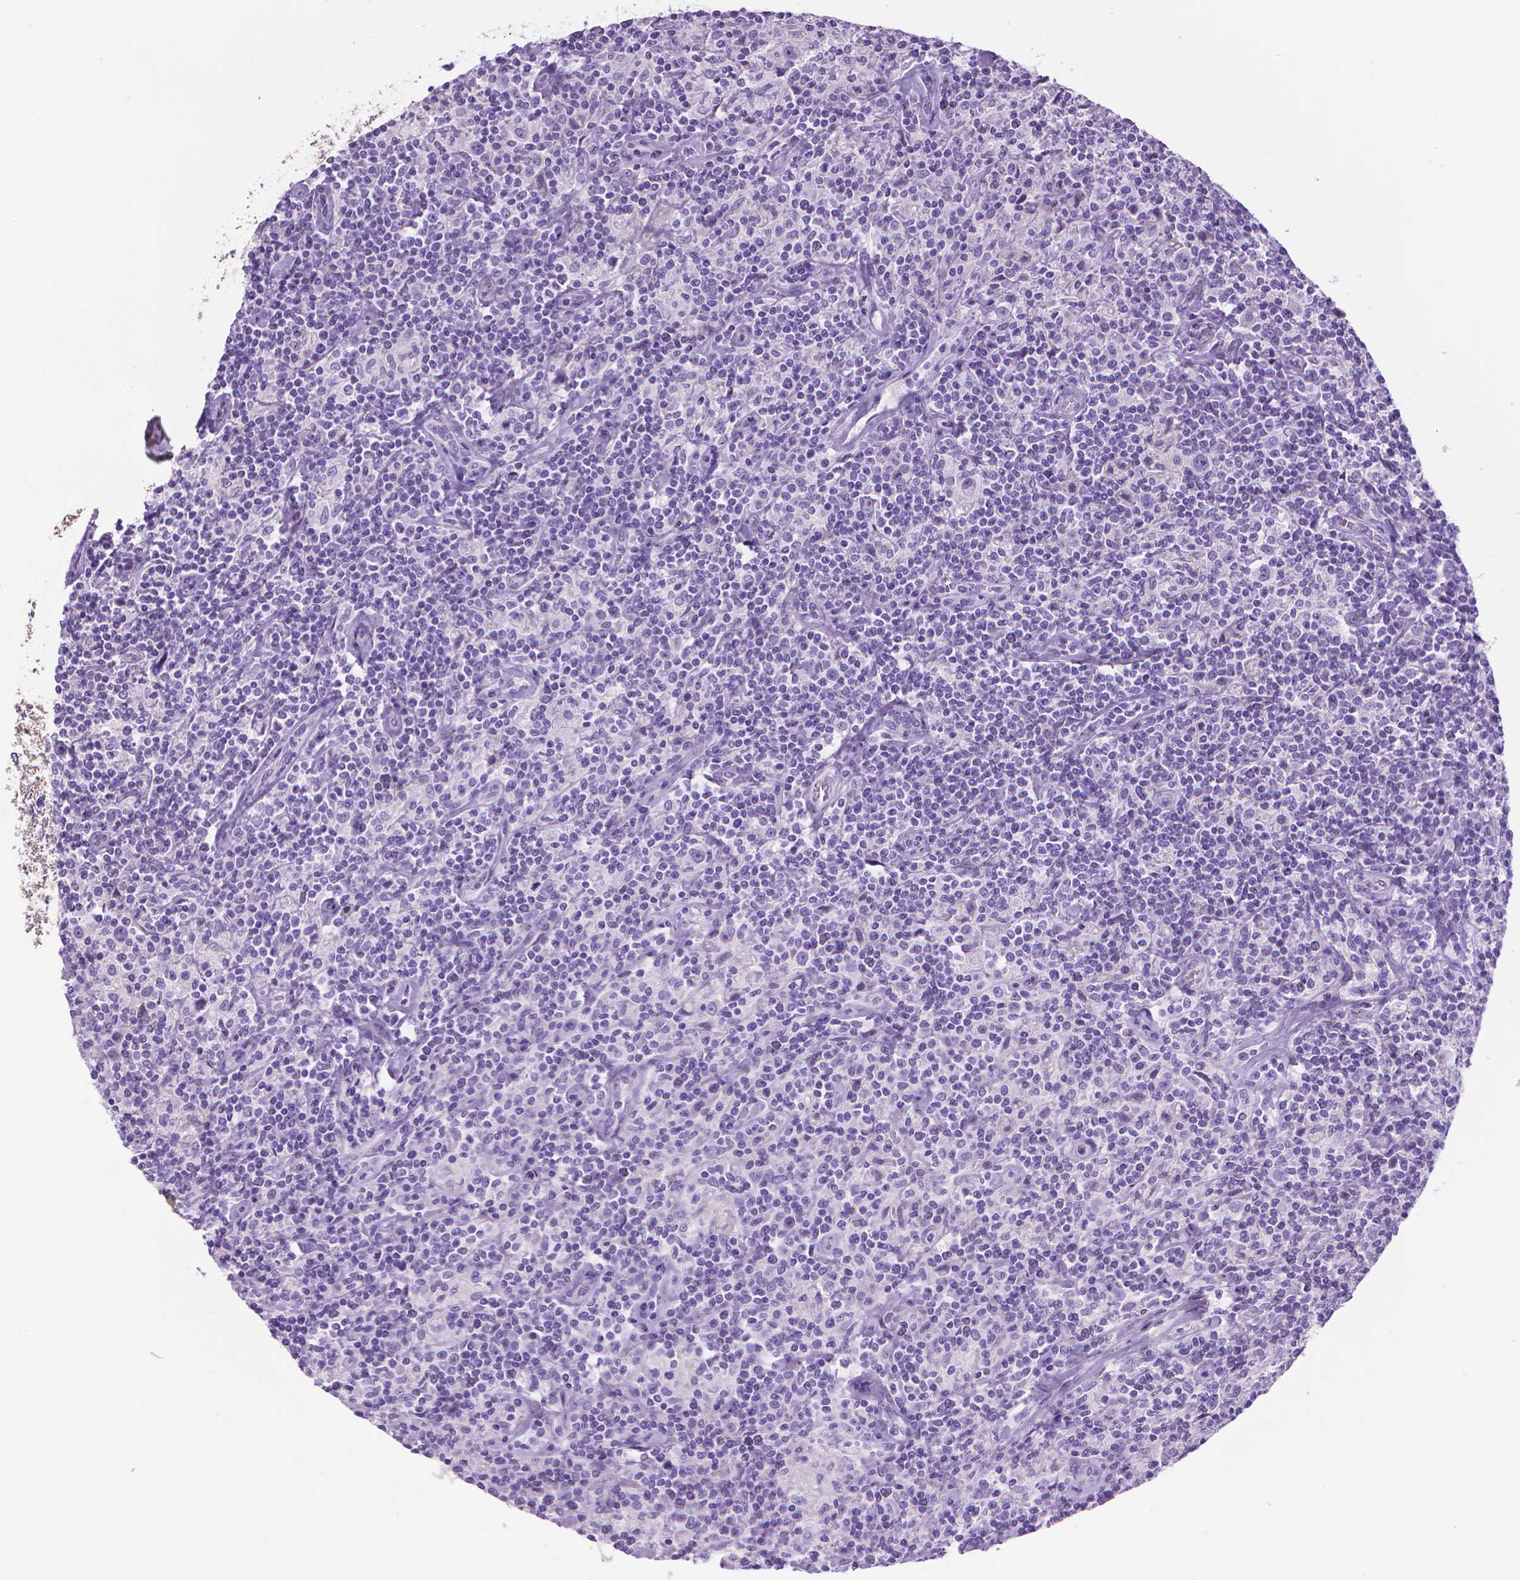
{"staining": {"intensity": "negative", "quantity": "none", "location": "none"}, "tissue": "lymphoma", "cell_type": "Tumor cells", "image_type": "cancer", "snomed": [{"axis": "morphology", "description": "Hodgkin's disease, NOS"}, {"axis": "topography", "description": "Lymph node"}], "caption": "This is a photomicrograph of immunohistochemistry (IHC) staining of lymphoma, which shows no staining in tumor cells. The staining is performed using DAB (3,3'-diaminobenzidine) brown chromogen with nuclei counter-stained in using hematoxylin.", "gene": "PNMA2", "patient": {"sex": "male", "age": 70}}